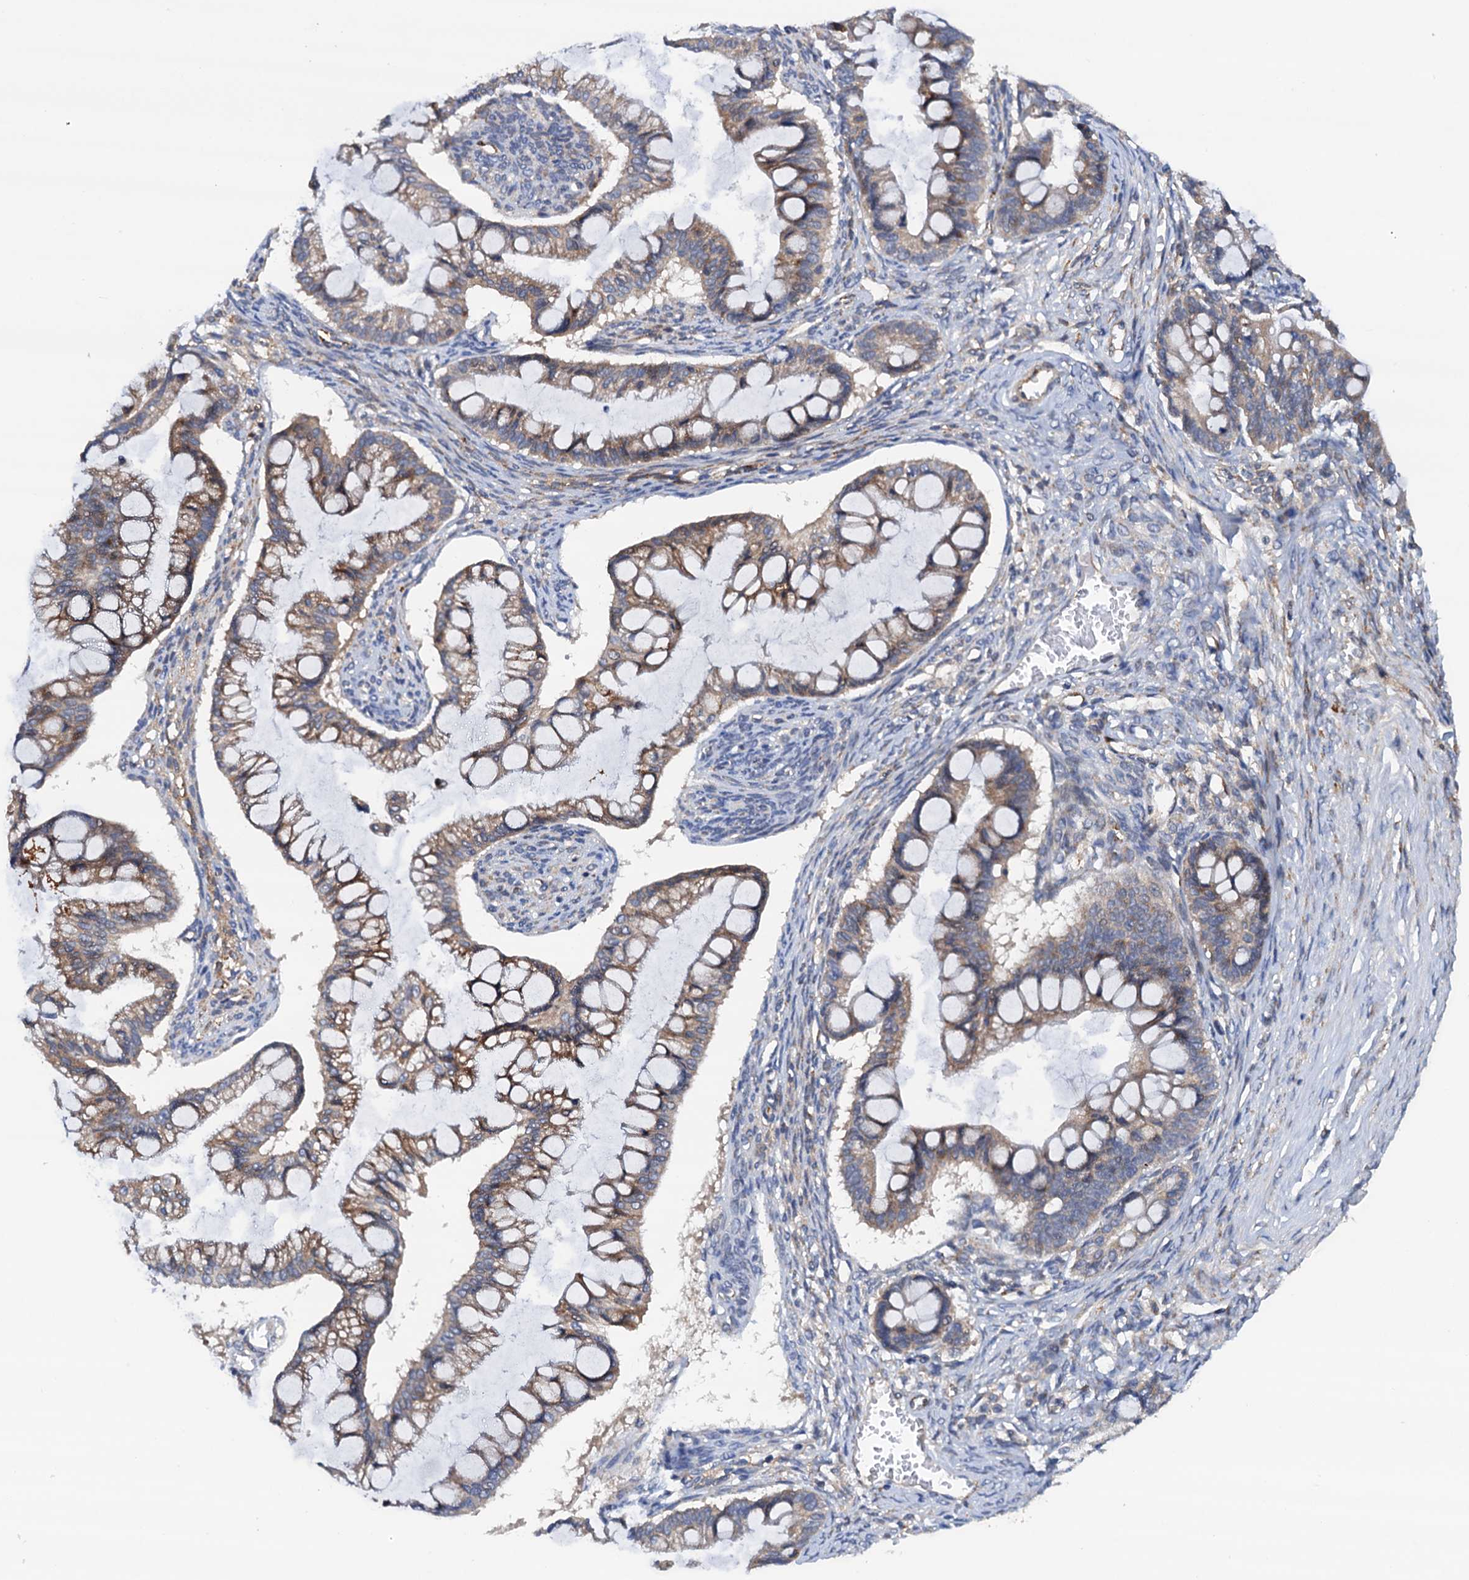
{"staining": {"intensity": "moderate", "quantity": ">75%", "location": "cytoplasmic/membranous"}, "tissue": "ovarian cancer", "cell_type": "Tumor cells", "image_type": "cancer", "snomed": [{"axis": "morphology", "description": "Cystadenocarcinoma, mucinous, NOS"}, {"axis": "topography", "description": "Ovary"}], "caption": "Ovarian cancer (mucinous cystadenocarcinoma) tissue displays moderate cytoplasmic/membranous positivity in approximately >75% of tumor cells (brown staining indicates protein expression, while blue staining denotes nuclei).", "gene": "RASSF9", "patient": {"sex": "female", "age": 73}}